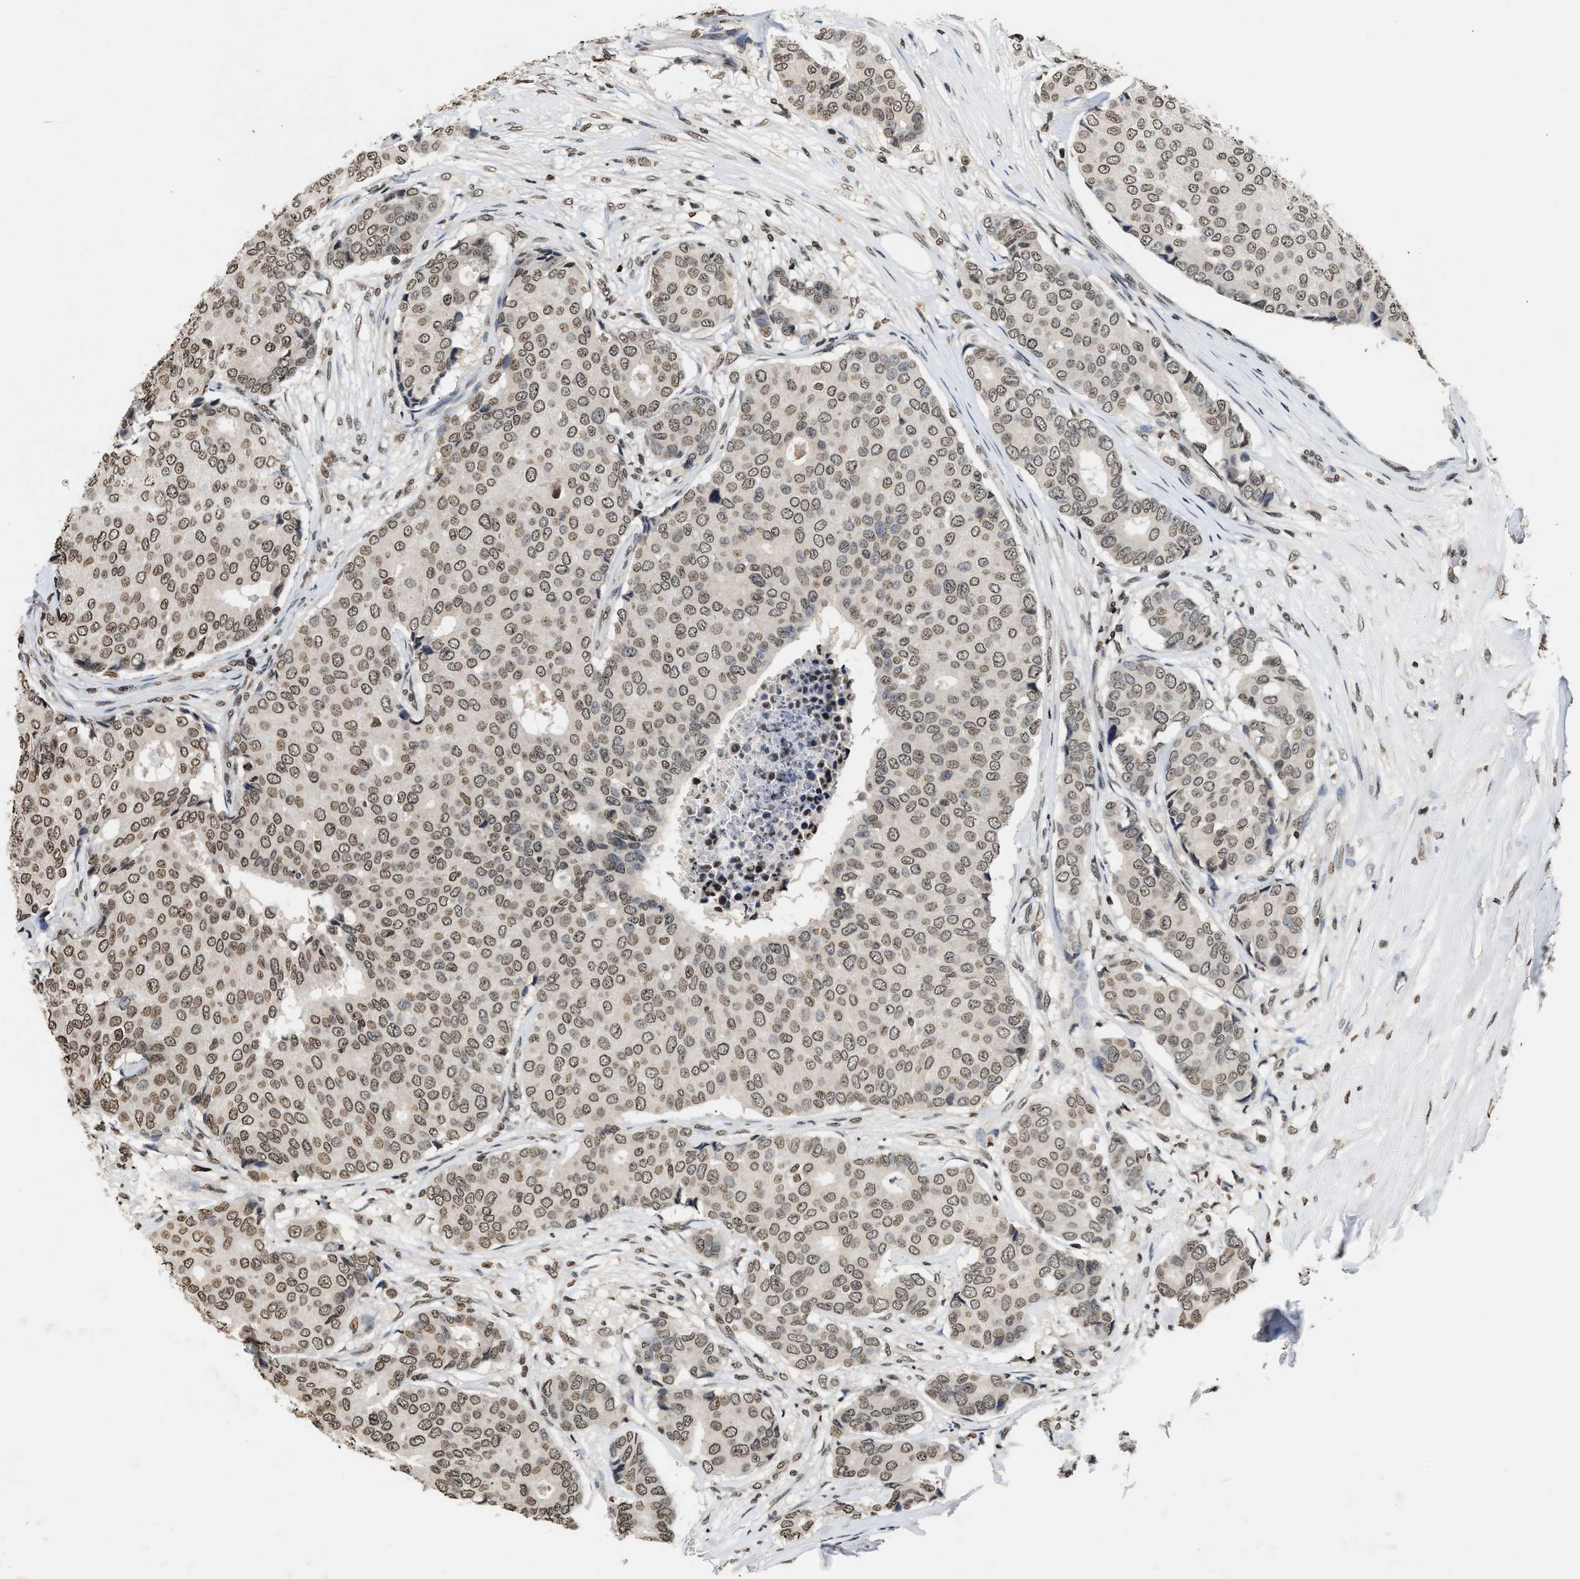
{"staining": {"intensity": "weak", "quantity": ">75%", "location": "nuclear"}, "tissue": "breast cancer", "cell_type": "Tumor cells", "image_type": "cancer", "snomed": [{"axis": "morphology", "description": "Duct carcinoma"}, {"axis": "topography", "description": "Breast"}], "caption": "The photomicrograph exhibits a brown stain indicating the presence of a protein in the nuclear of tumor cells in invasive ductal carcinoma (breast).", "gene": "DNASE1L3", "patient": {"sex": "female", "age": 75}}